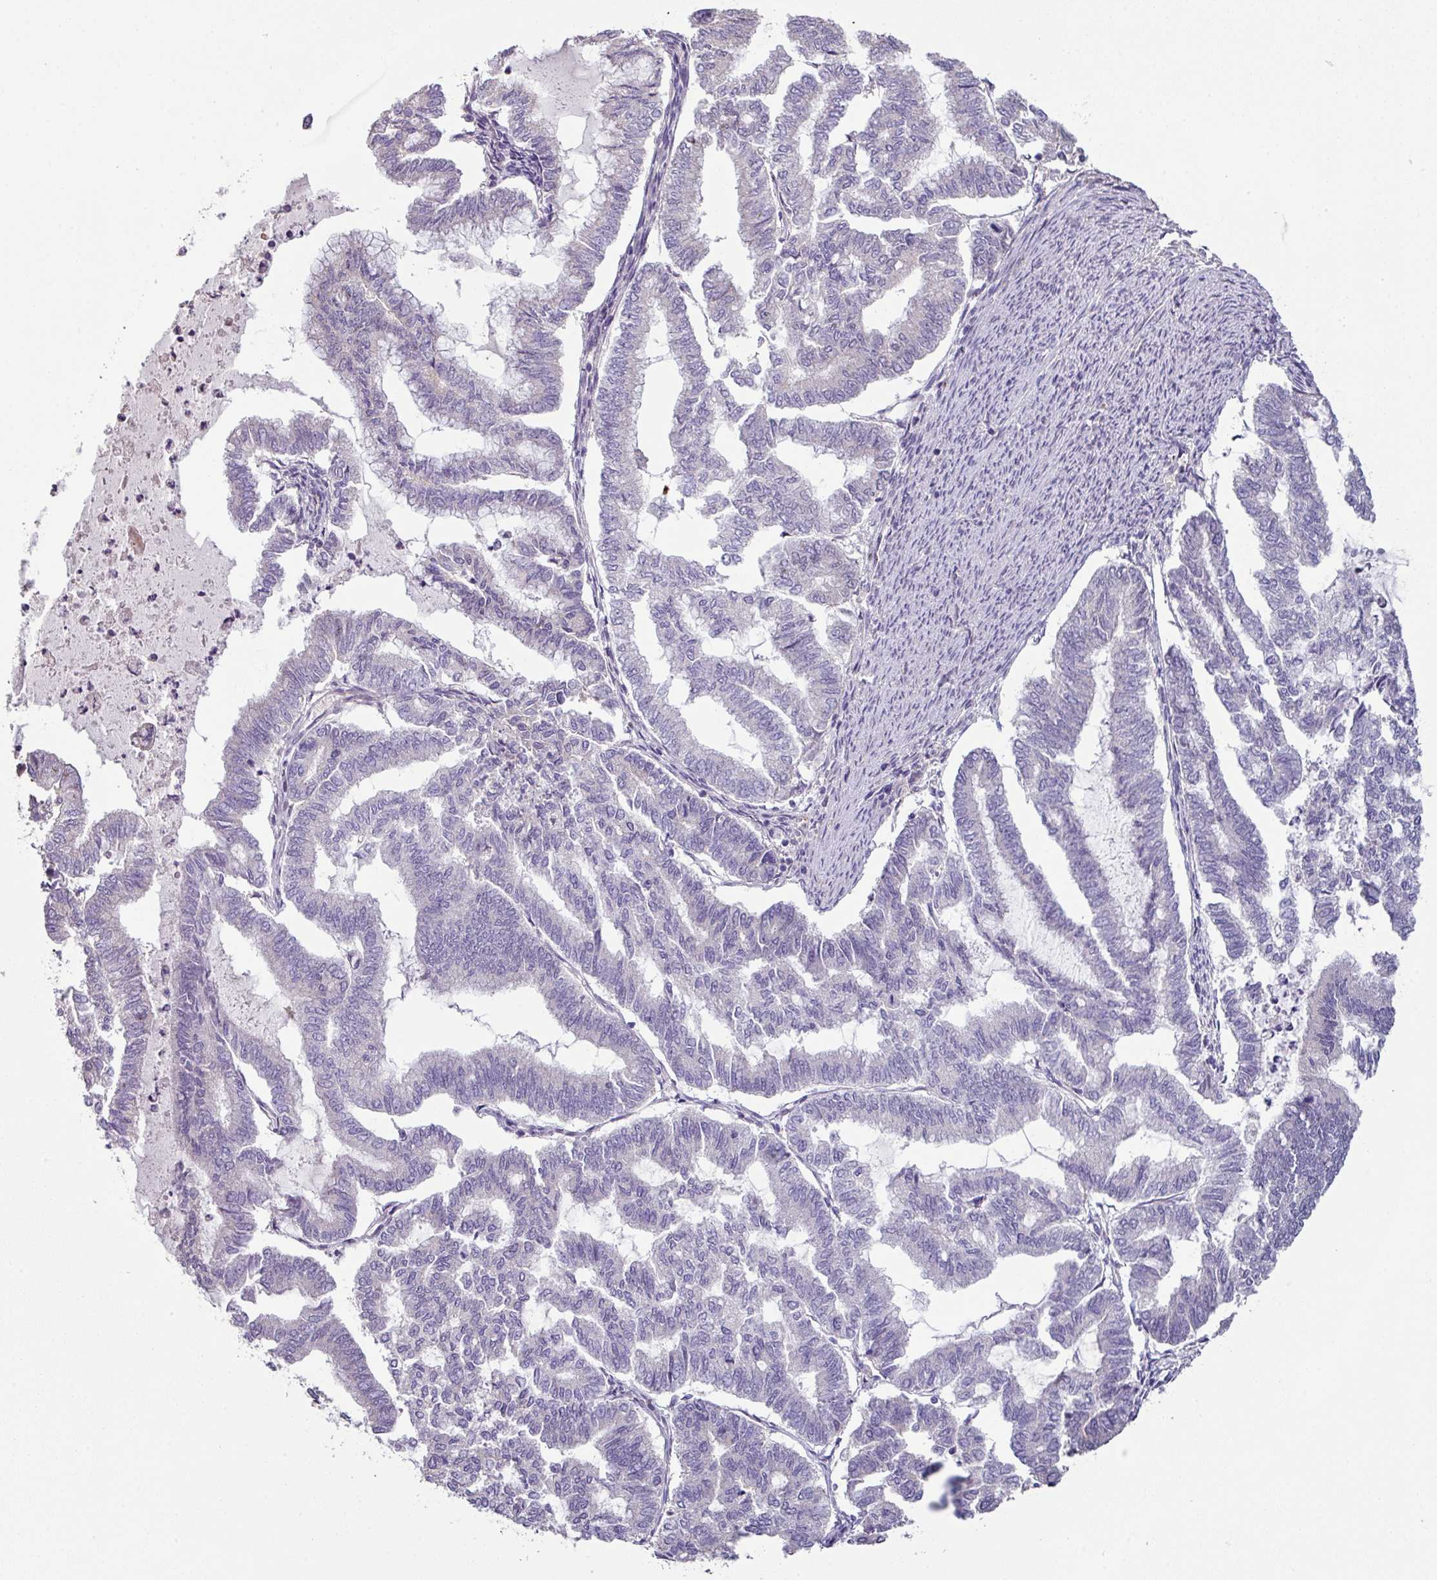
{"staining": {"intensity": "negative", "quantity": "none", "location": "none"}, "tissue": "endometrial cancer", "cell_type": "Tumor cells", "image_type": "cancer", "snomed": [{"axis": "morphology", "description": "Adenocarcinoma, NOS"}, {"axis": "topography", "description": "Endometrium"}], "caption": "This is an immunohistochemistry micrograph of human endometrial adenocarcinoma. There is no expression in tumor cells.", "gene": "LRRC9", "patient": {"sex": "female", "age": 79}}